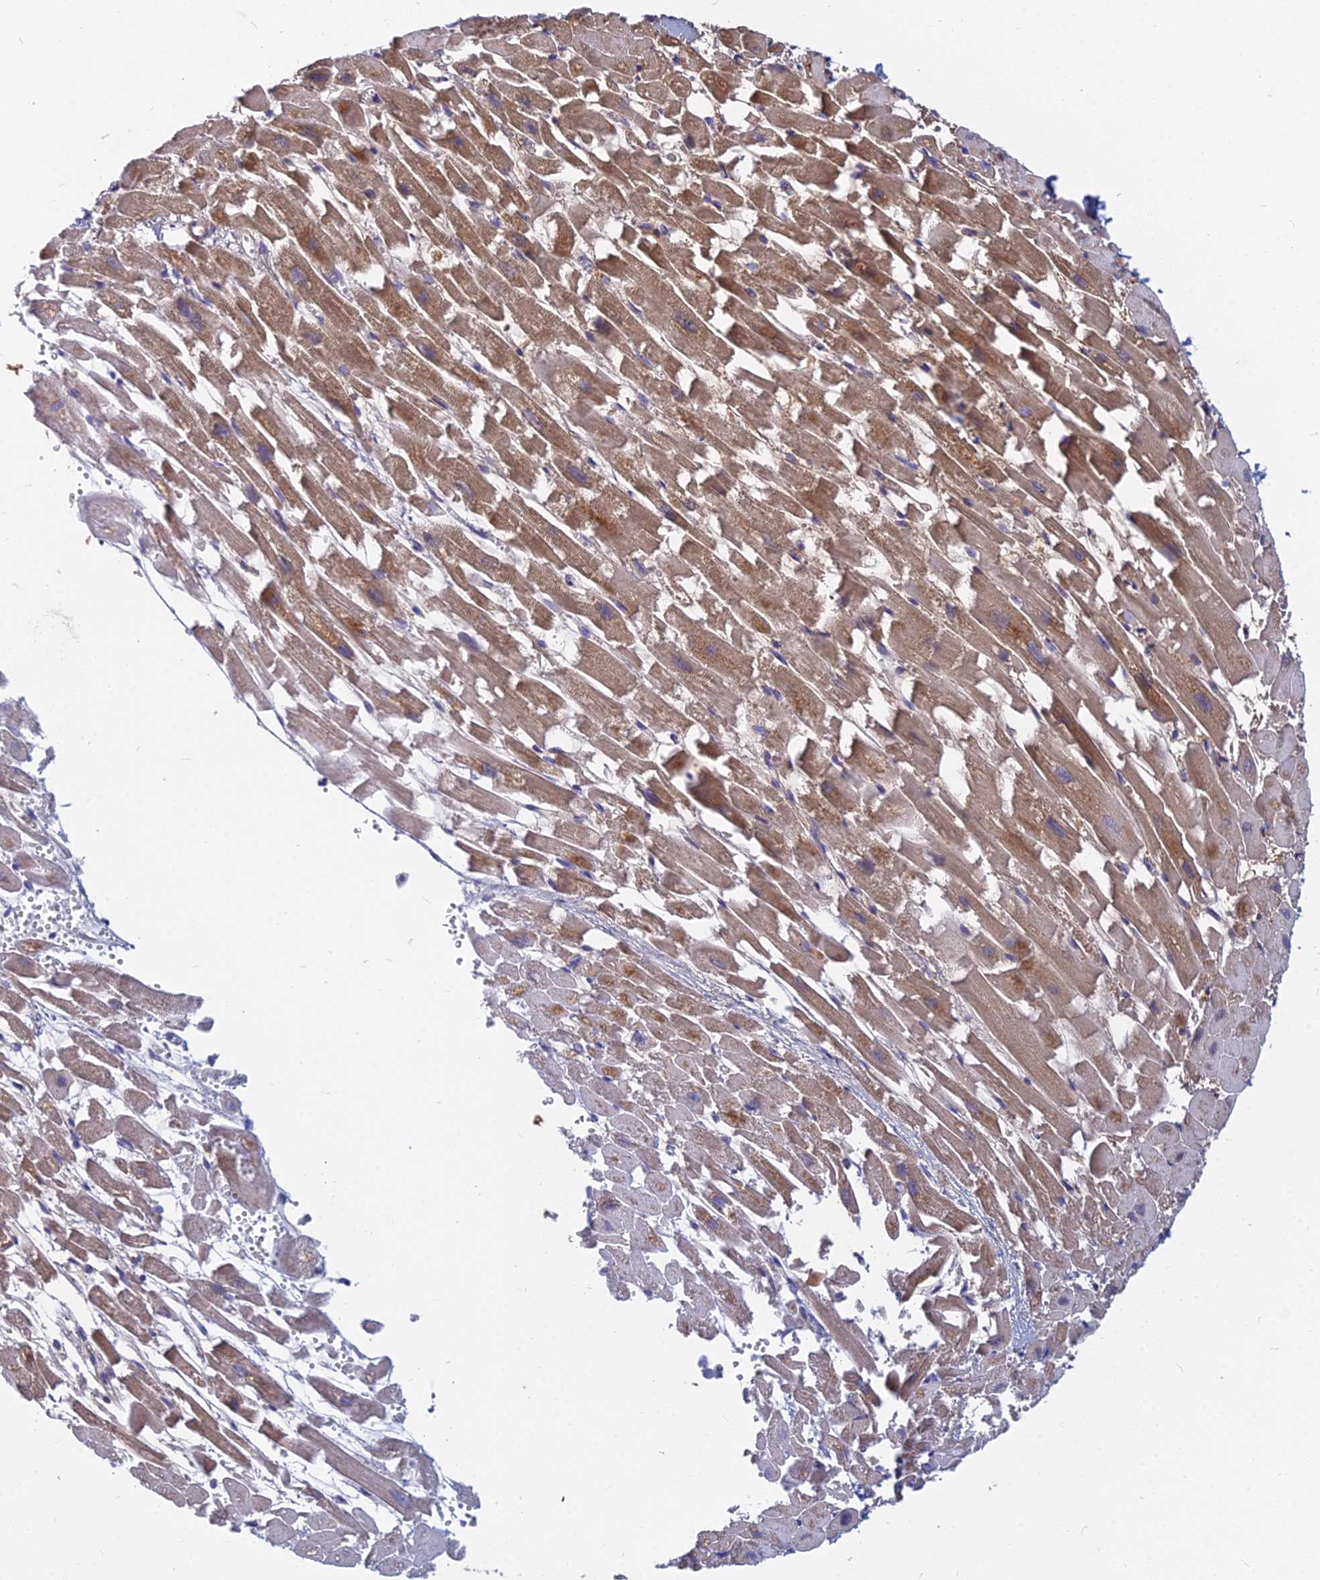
{"staining": {"intensity": "moderate", "quantity": ">75%", "location": "cytoplasmic/membranous"}, "tissue": "heart muscle", "cell_type": "Cardiomyocytes", "image_type": "normal", "snomed": [{"axis": "morphology", "description": "Normal tissue, NOS"}, {"axis": "topography", "description": "Heart"}], "caption": "Immunohistochemical staining of benign heart muscle demonstrates medium levels of moderate cytoplasmic/membranous staining in approximately >75% of cardiomyocytes. The staining is performed using DAB brown chromogen to label protein expression. The nuclei are counter-stained blue using hematoxylin.", "gene": "B3GALT4", "patient": {"sex": "female", "age": 64}}